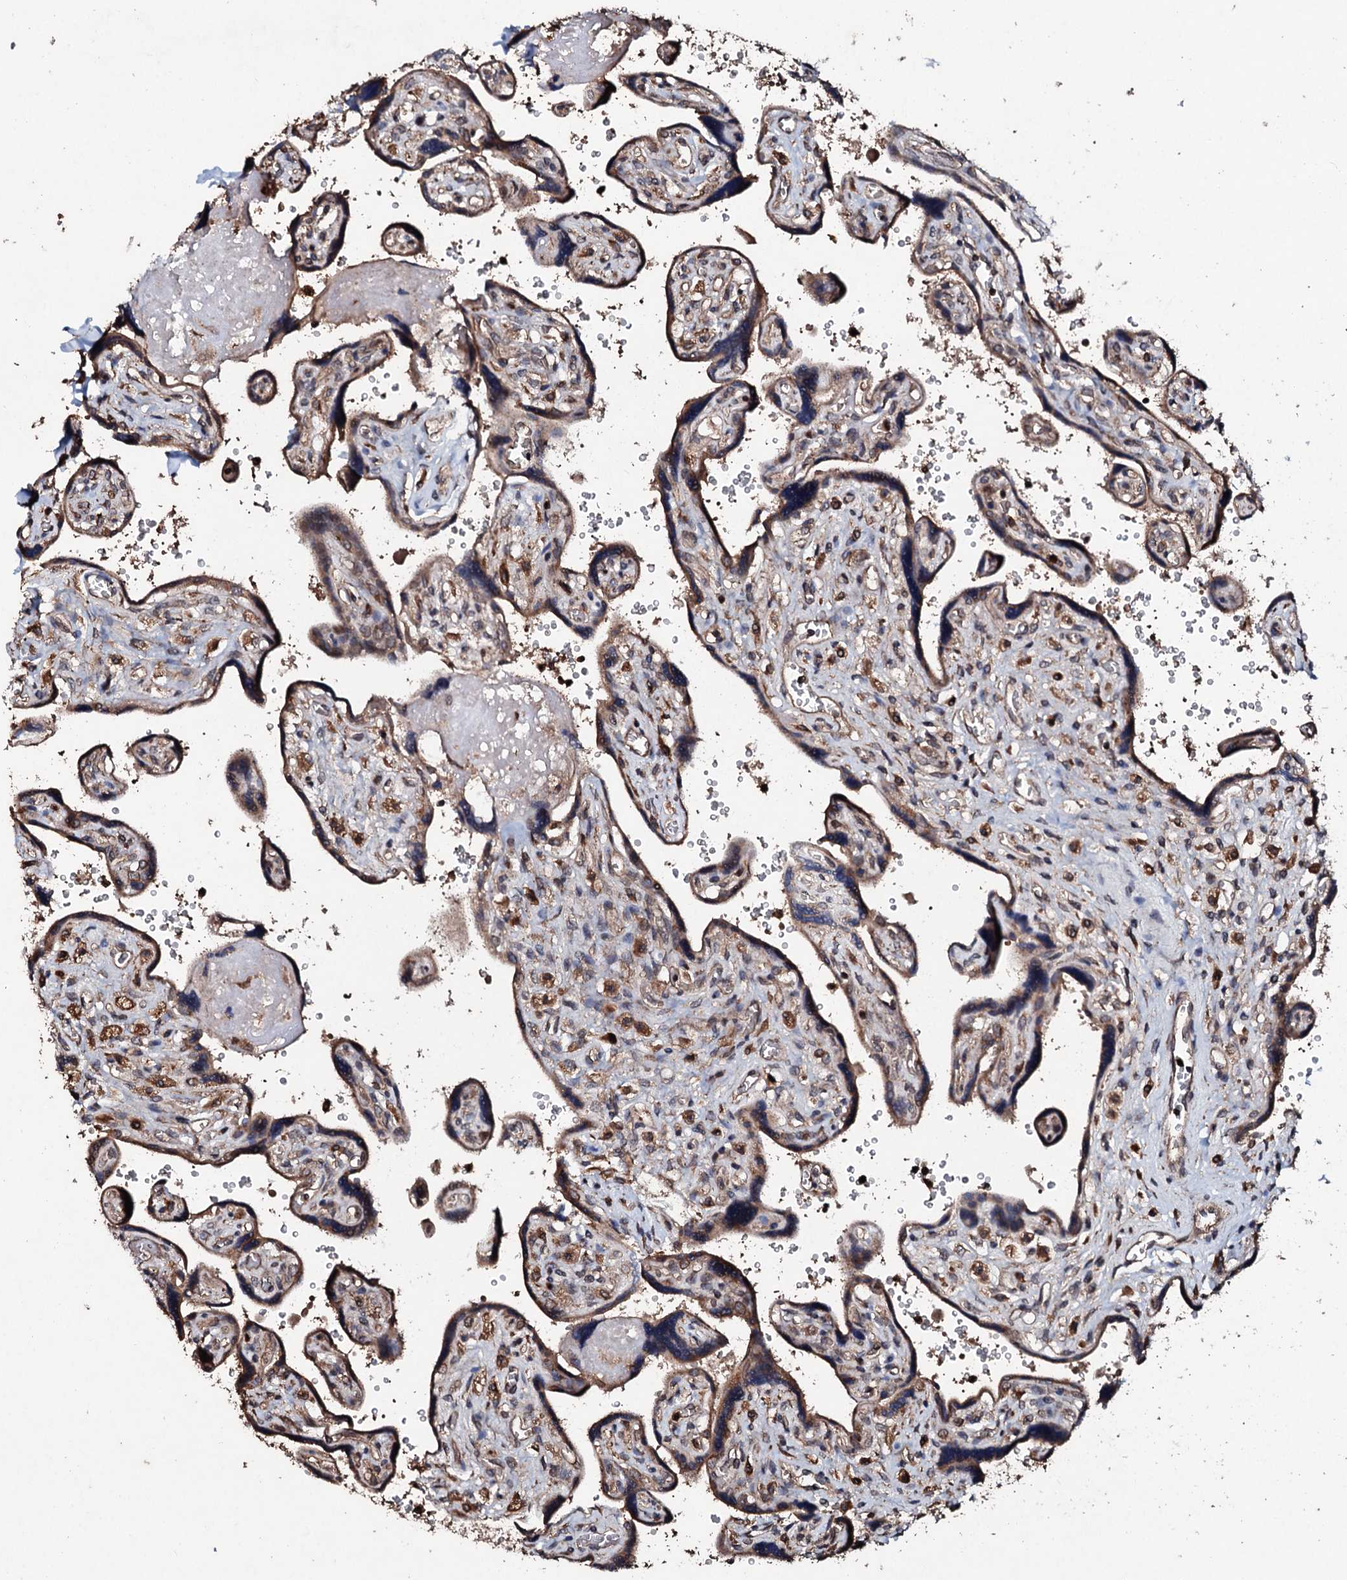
{"staining": {"intensity": "moderate", "quantity": ">75%", "location": "cytoplasmic/membranous"}, "tissue": "placenta", "cell_type": "Trophoblastic cells", "image_type": "normal", "snomed": [{"axis": "morphology", "description": "Normal tissue, NOS"}, {"axis": "topography", "description": "Placenta"}], "caption": "Placenta stained with DAB (3,3'-diaminobenzidine) immunohistochemistry reveals medium levels of moderate cytoplasmic/membranous expression in approximately >75% of trophoblastic cells.", "gene": "SDHAF2", "patient": {"sex": "female", "age": 39}}